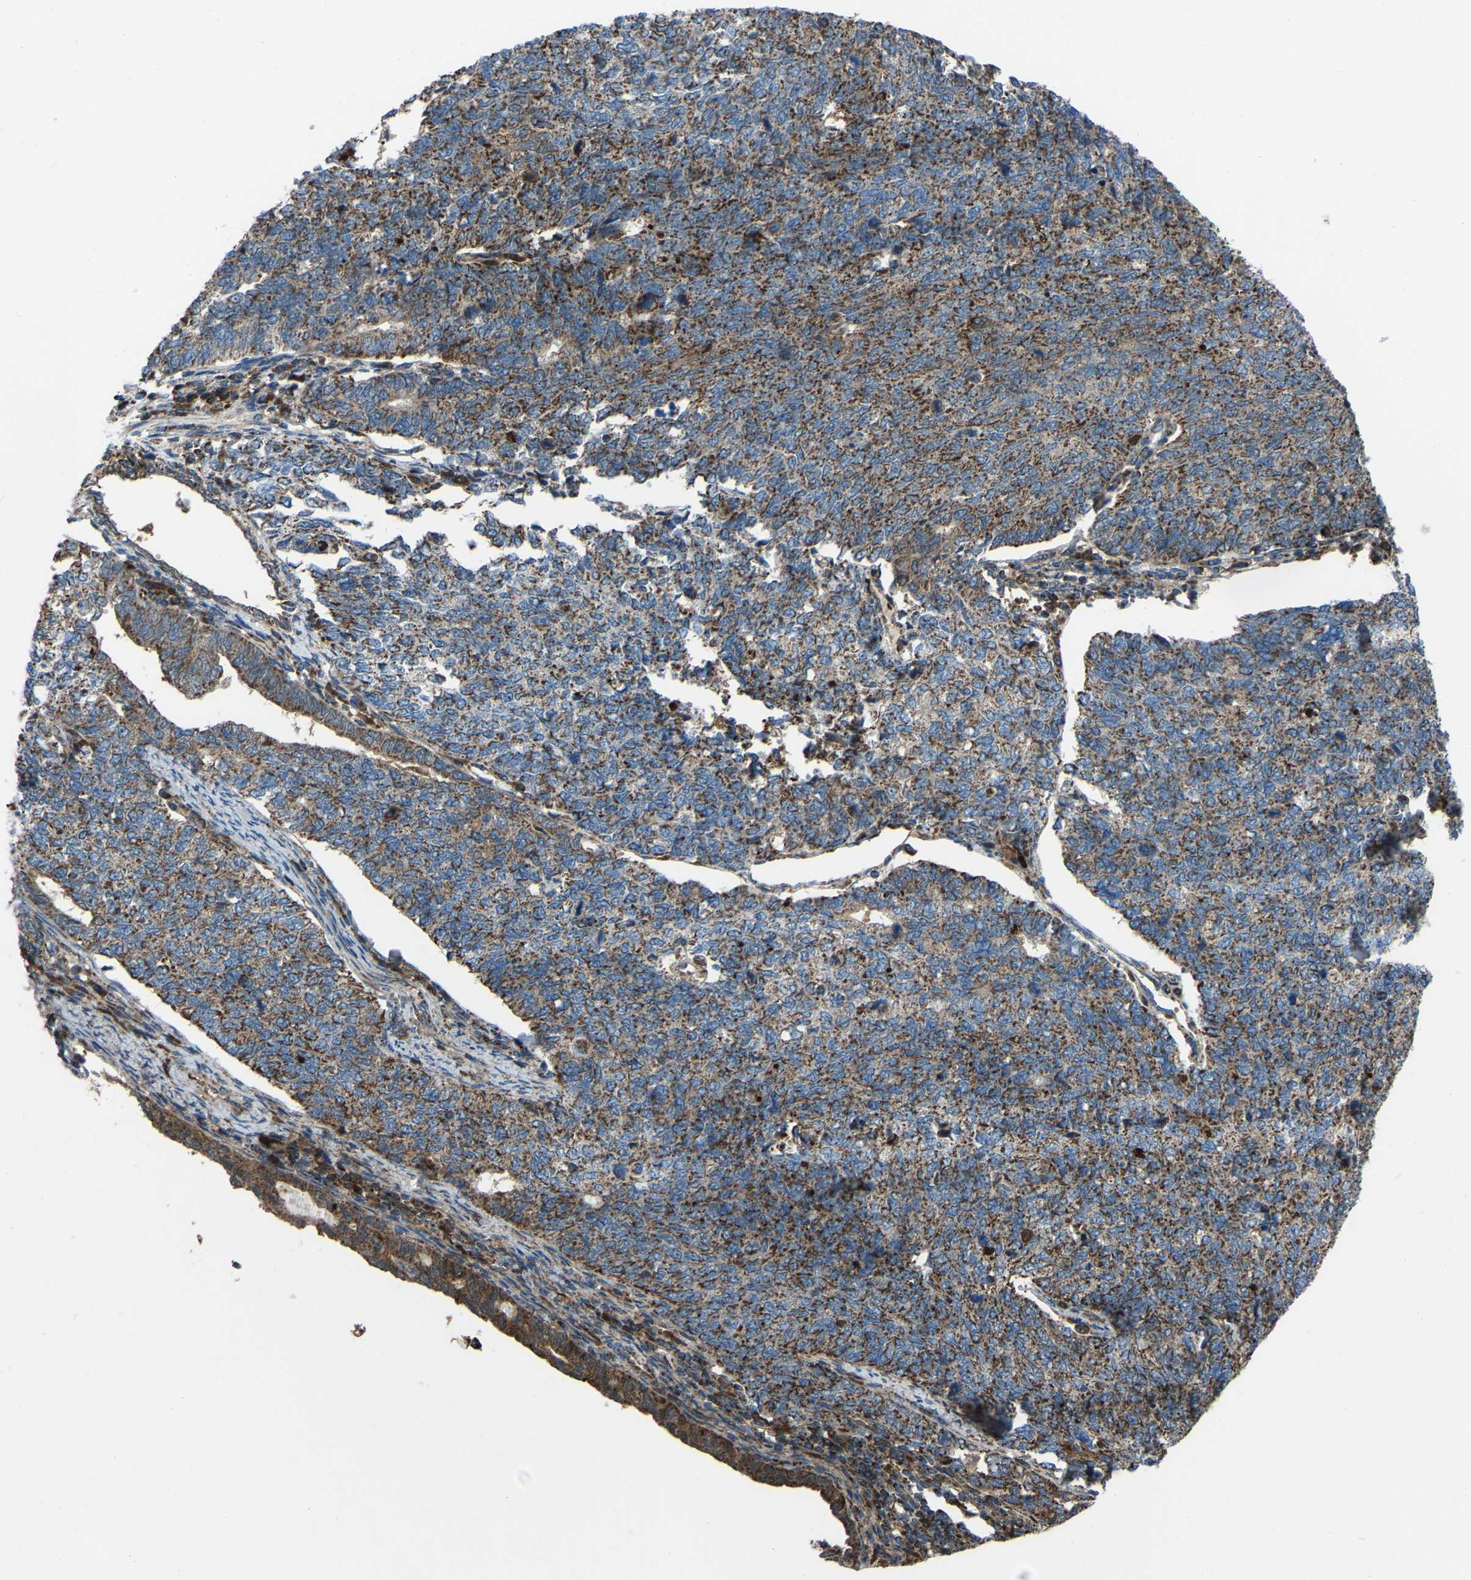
{"staining": {"intensity": "moderate", "quantity": ">75%", "location": "cytoplasmic/membranous"}, "tissue": "cervical cancer", "cell_type": "Tumor cells", "image_type": "cancer", "snomed": [{"axis": "morphology", "description": "Squamous cell carcinoma, NOS"}, {"axis": "topography", "description": "Cervix"}], "caption": "Tumor cells exhibit medium levels of moderate cytoplasmic/membranous positivity in approximately >75% of cells in cervical squamous cell carcinoma.", "gene": "AKR1A1", "patient": {"sex": "female", "age": 63}}